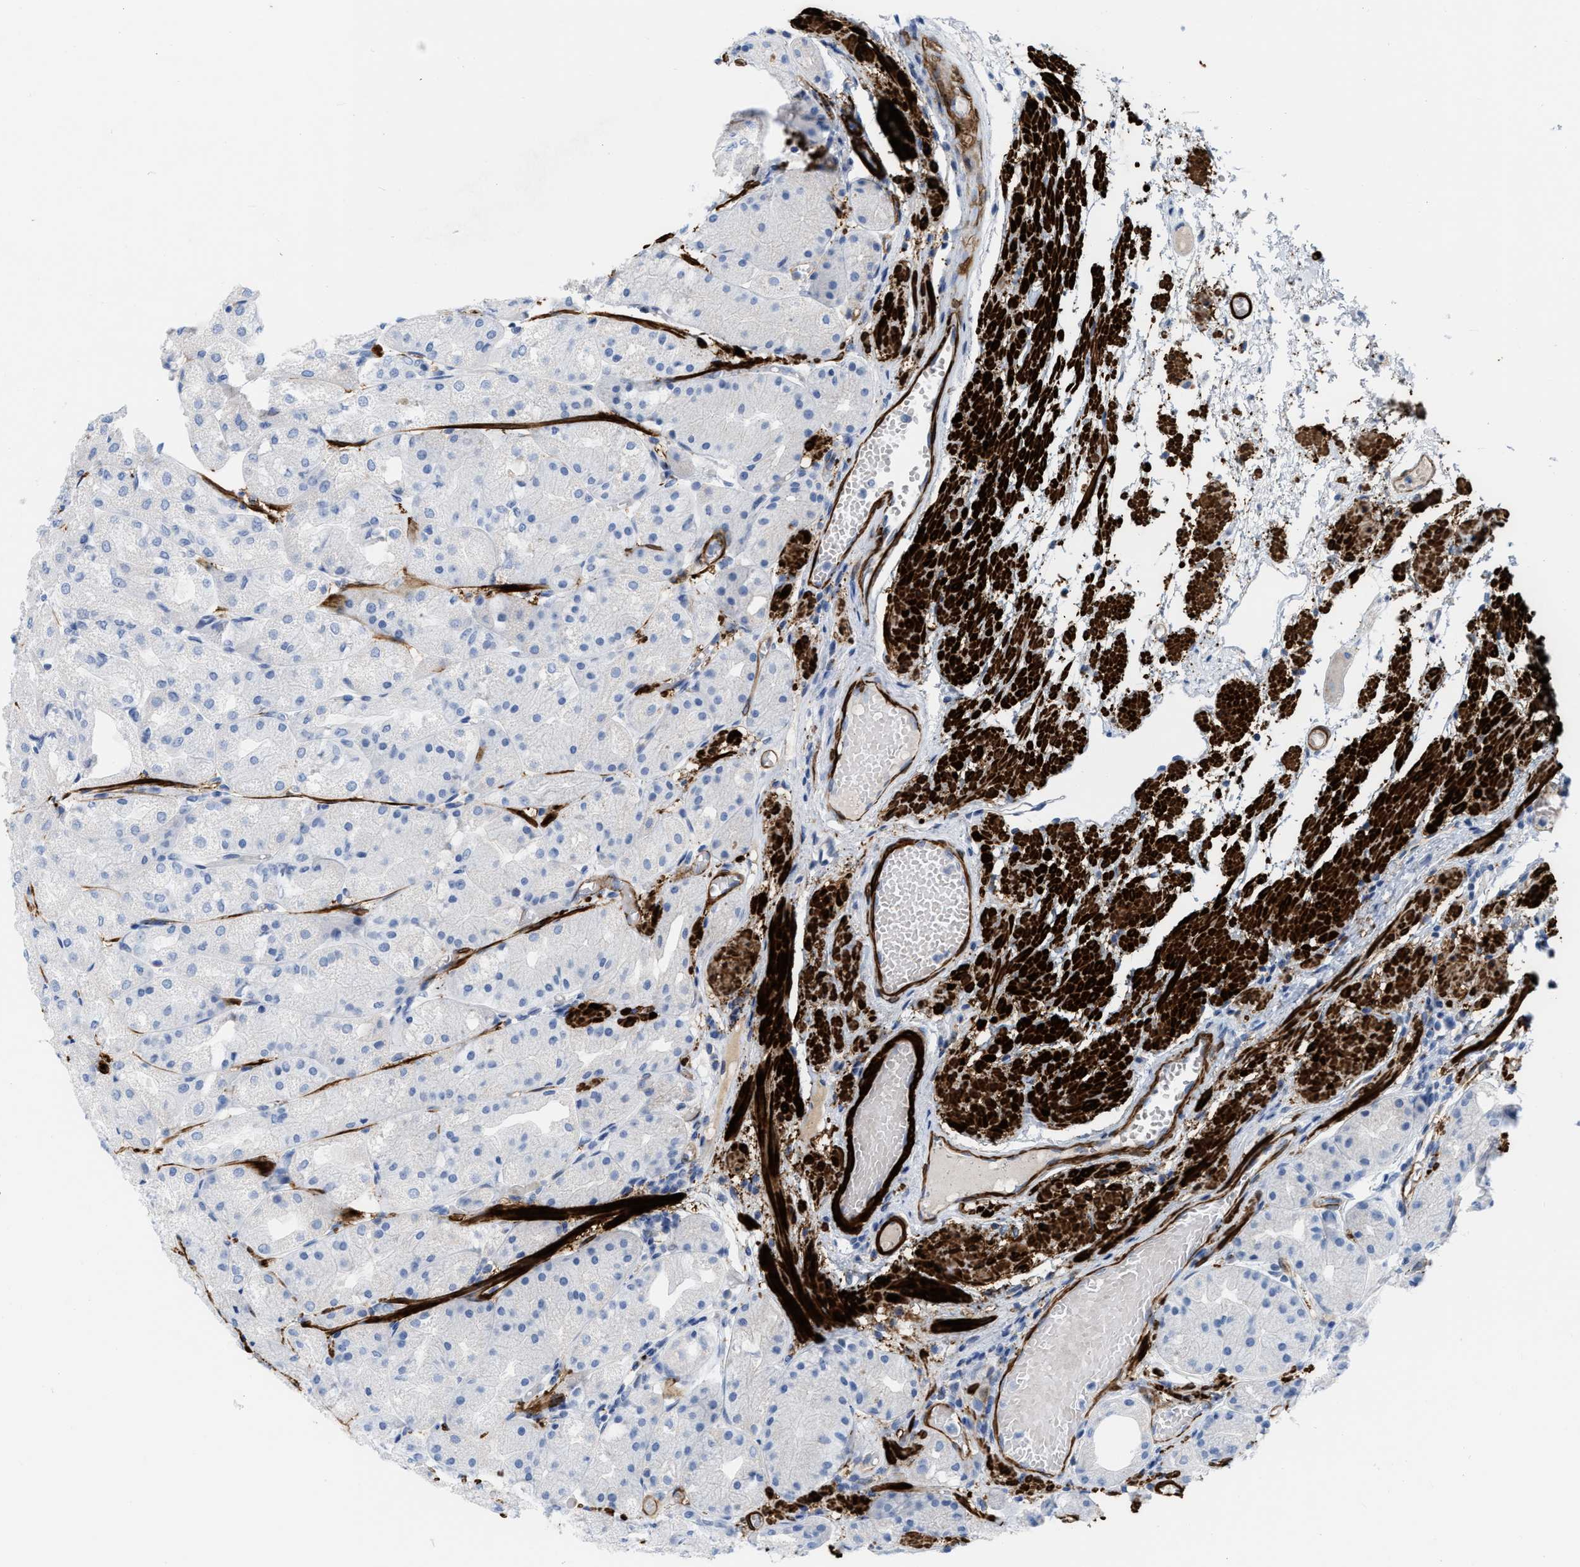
{"staining": {"intensity": "negative", "quantity": "none", "location": "none"}, "tissue": "stomach", "cell_type": "Glandular cells", "image_type": "normal", "snomed": [{"axis": "morphology", "description": "Normal tissue, NOS"}, {"axis": "topography", "description": "Stomach, upper"}], "caption": "Immunohistochemistry of normal human stomach shows no positivity in glandular cells.", "gene": "TAGLN", "patient": {"sex": "male", "age": 72}}